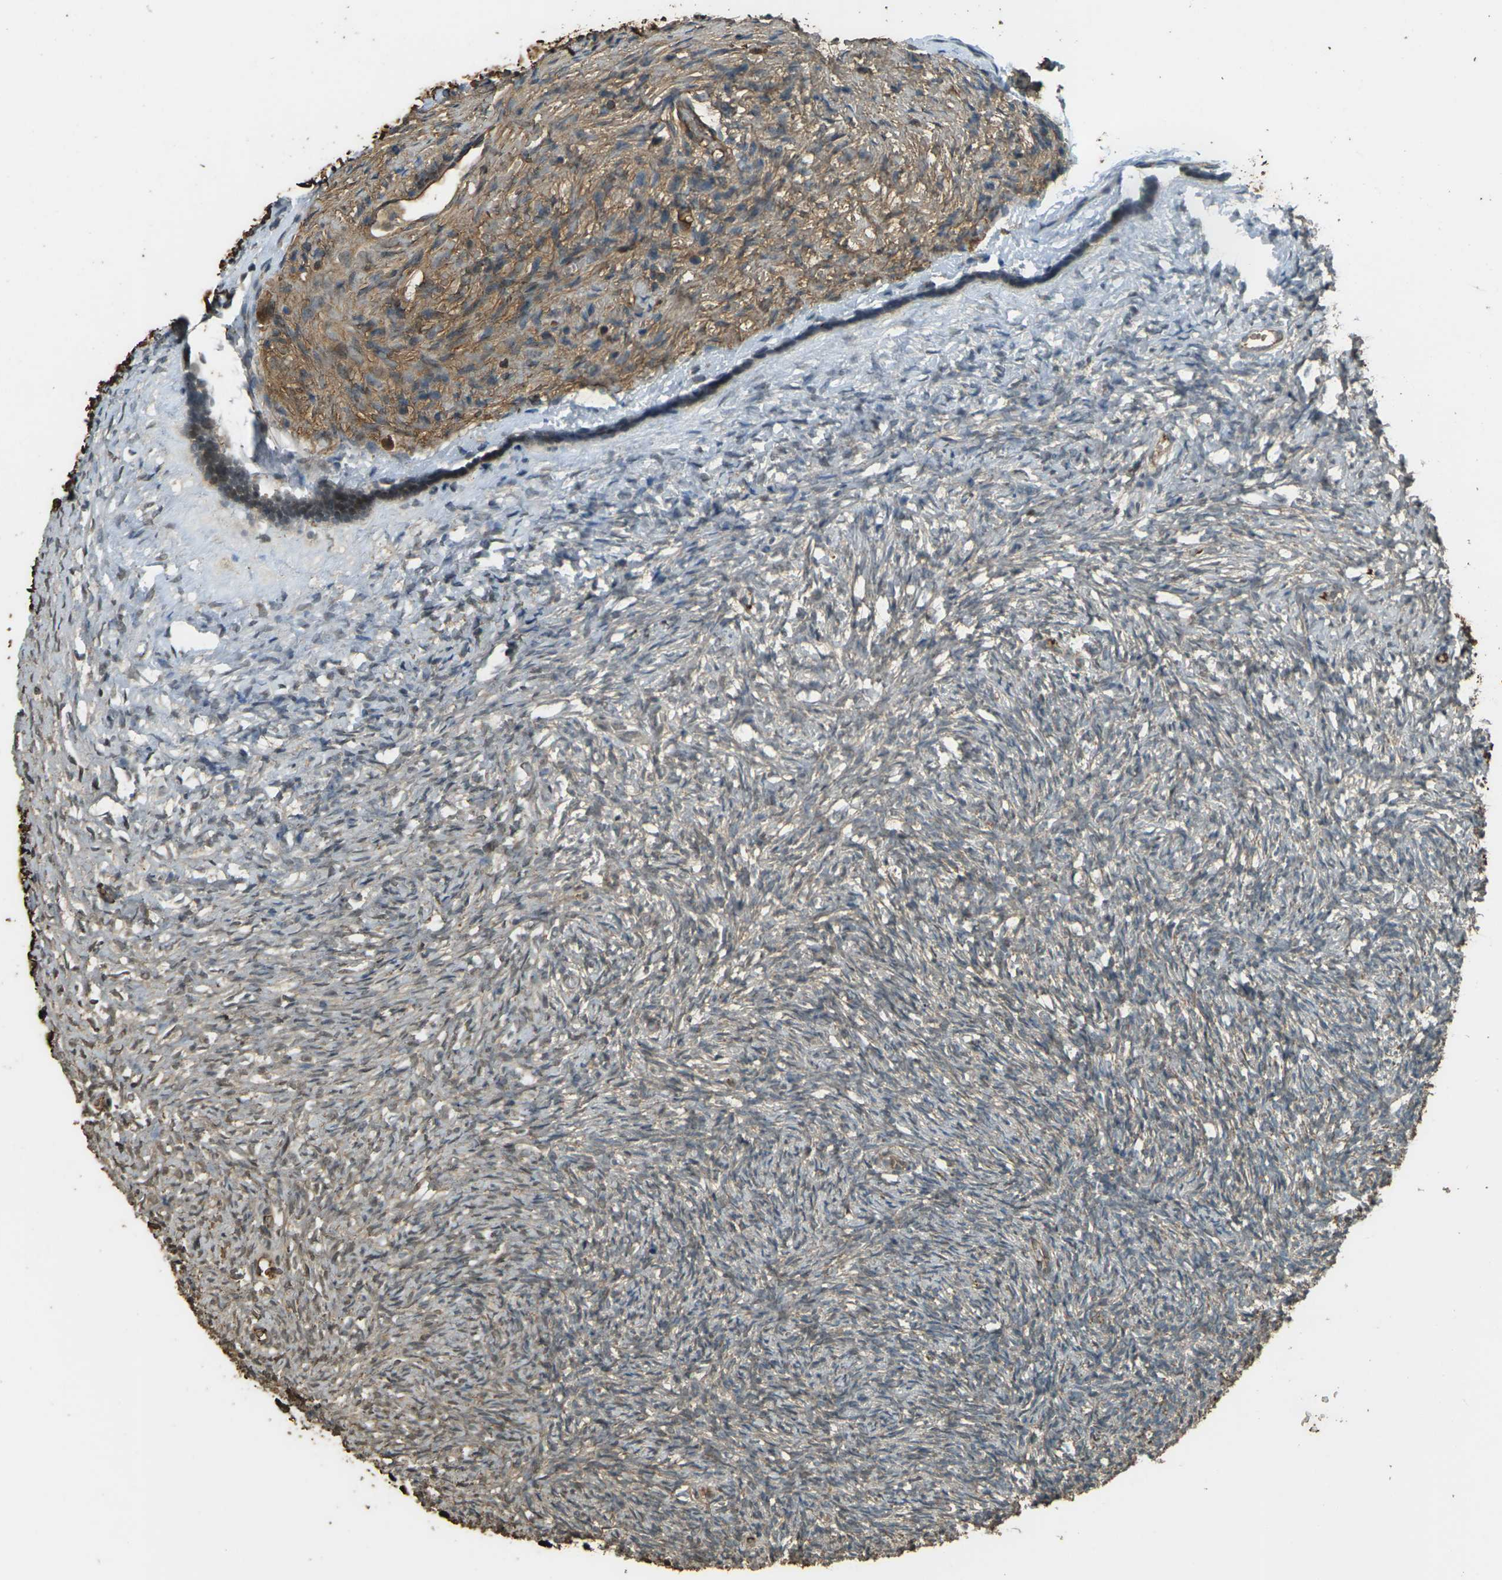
{"staining": {"intensity": "strong", "quantity": ">75%", "location": "cytoplasmic/membranous"}, "tissue": "ovary", "cell_type": "Follicle cells", "image_type": "normal", "snomed": [{"axis": "morphology", "description": "Normal tissue, NOS"}, {"axis": "topography", "description": "Ovary"}], "caption": "IHC staining of unremarkable ovary, which shows high levels of strong cytoplasmic/membranous expression in about >75% of follicle cells indicating strong cytoplasmic/membranous protein expression. The staining was performed using DAB (brown) for protein detection and nuclei were counterstained in hematoxylin (blue).", "gene": "CYP1B1", "patient": {"sex": "female", "age": 35}}